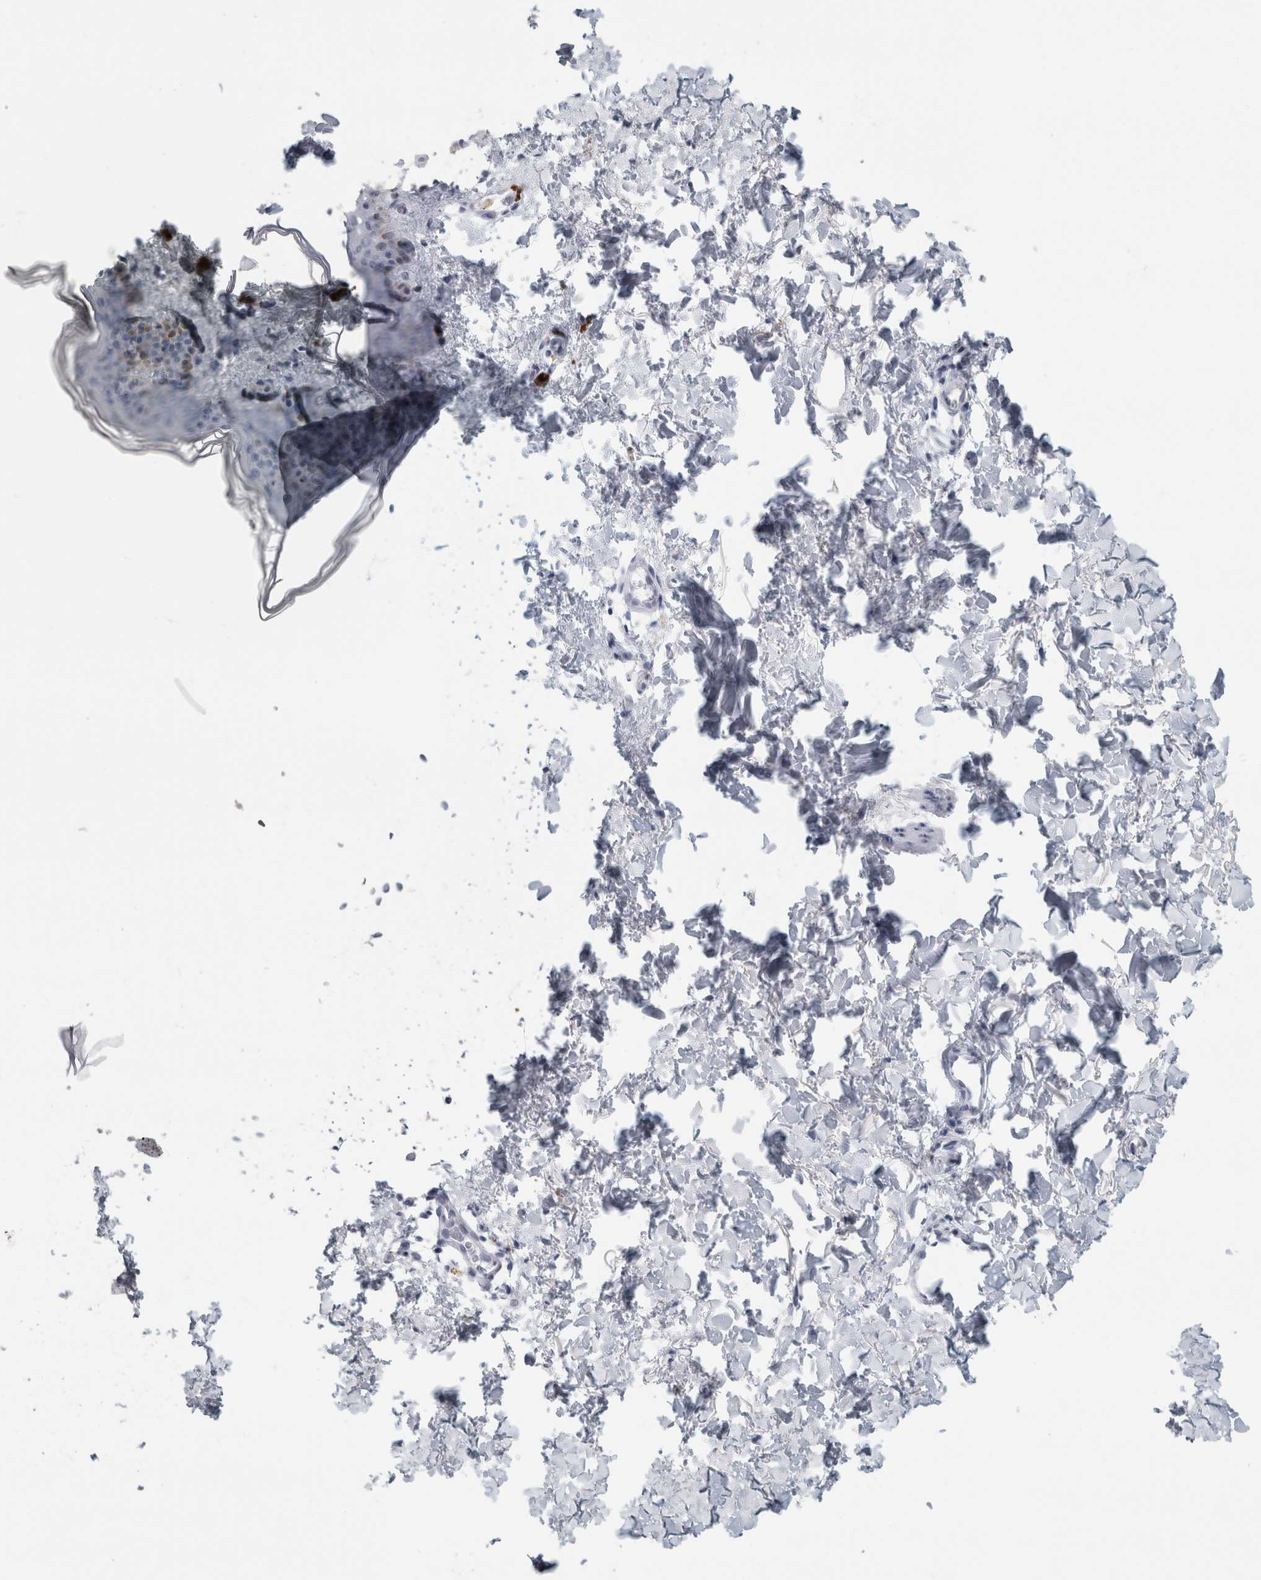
{"staining": {"intensity": "negative", "quantity": "none", "location": "none"}, "tissue": "skin", "cell_type": "Fibroblasts", "image_type": "normal", "snomed": [{"axis": "morphology", "description": "Normal tissue, NOS"}, {"axis": "topography", "description": "Skin"}], "caption": "Protein analysis of normal skin shows no significant staining in fibroblasts. (DAB immunohistochemistry (IHC), high magnification).", "gene": "CPE", "patient": {"sex": "female", "age": 46}}